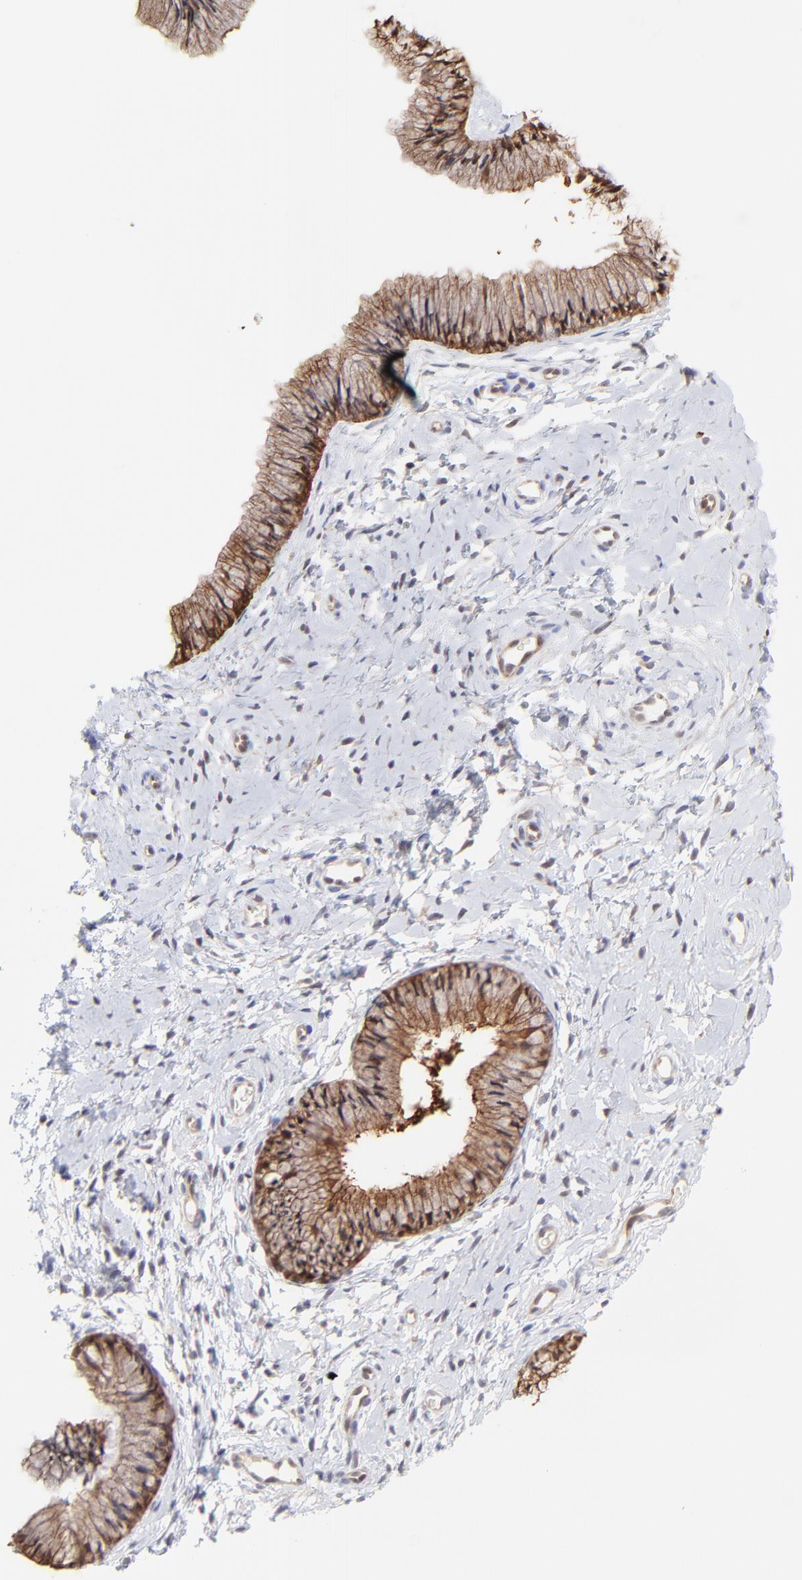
{"staining": {"intensity": "moderate", "quantity": ">75%", "location": "cytoplasmic/membranous"}, "tissue": "cervix", "cell_type": "Glandular cells", "image_type": "normal", "snomed": [{"axis": "morphology", "description": "Normal tissue, NOS"}, {"axis": "topography", "description": "Cervix"}], "caption": "Brown immunohistochemical staining in unremarkable human cervix demonstrates moderate cytoplasmic/membranous staining in about >75% of glandular cells. The protein is stained brown, and the nuclei are stained in blue (DAB IHC with brightfield microscopy, high magnification).", "gene": "HYAL1", "patient": {"sex": "female", "age": 46}}